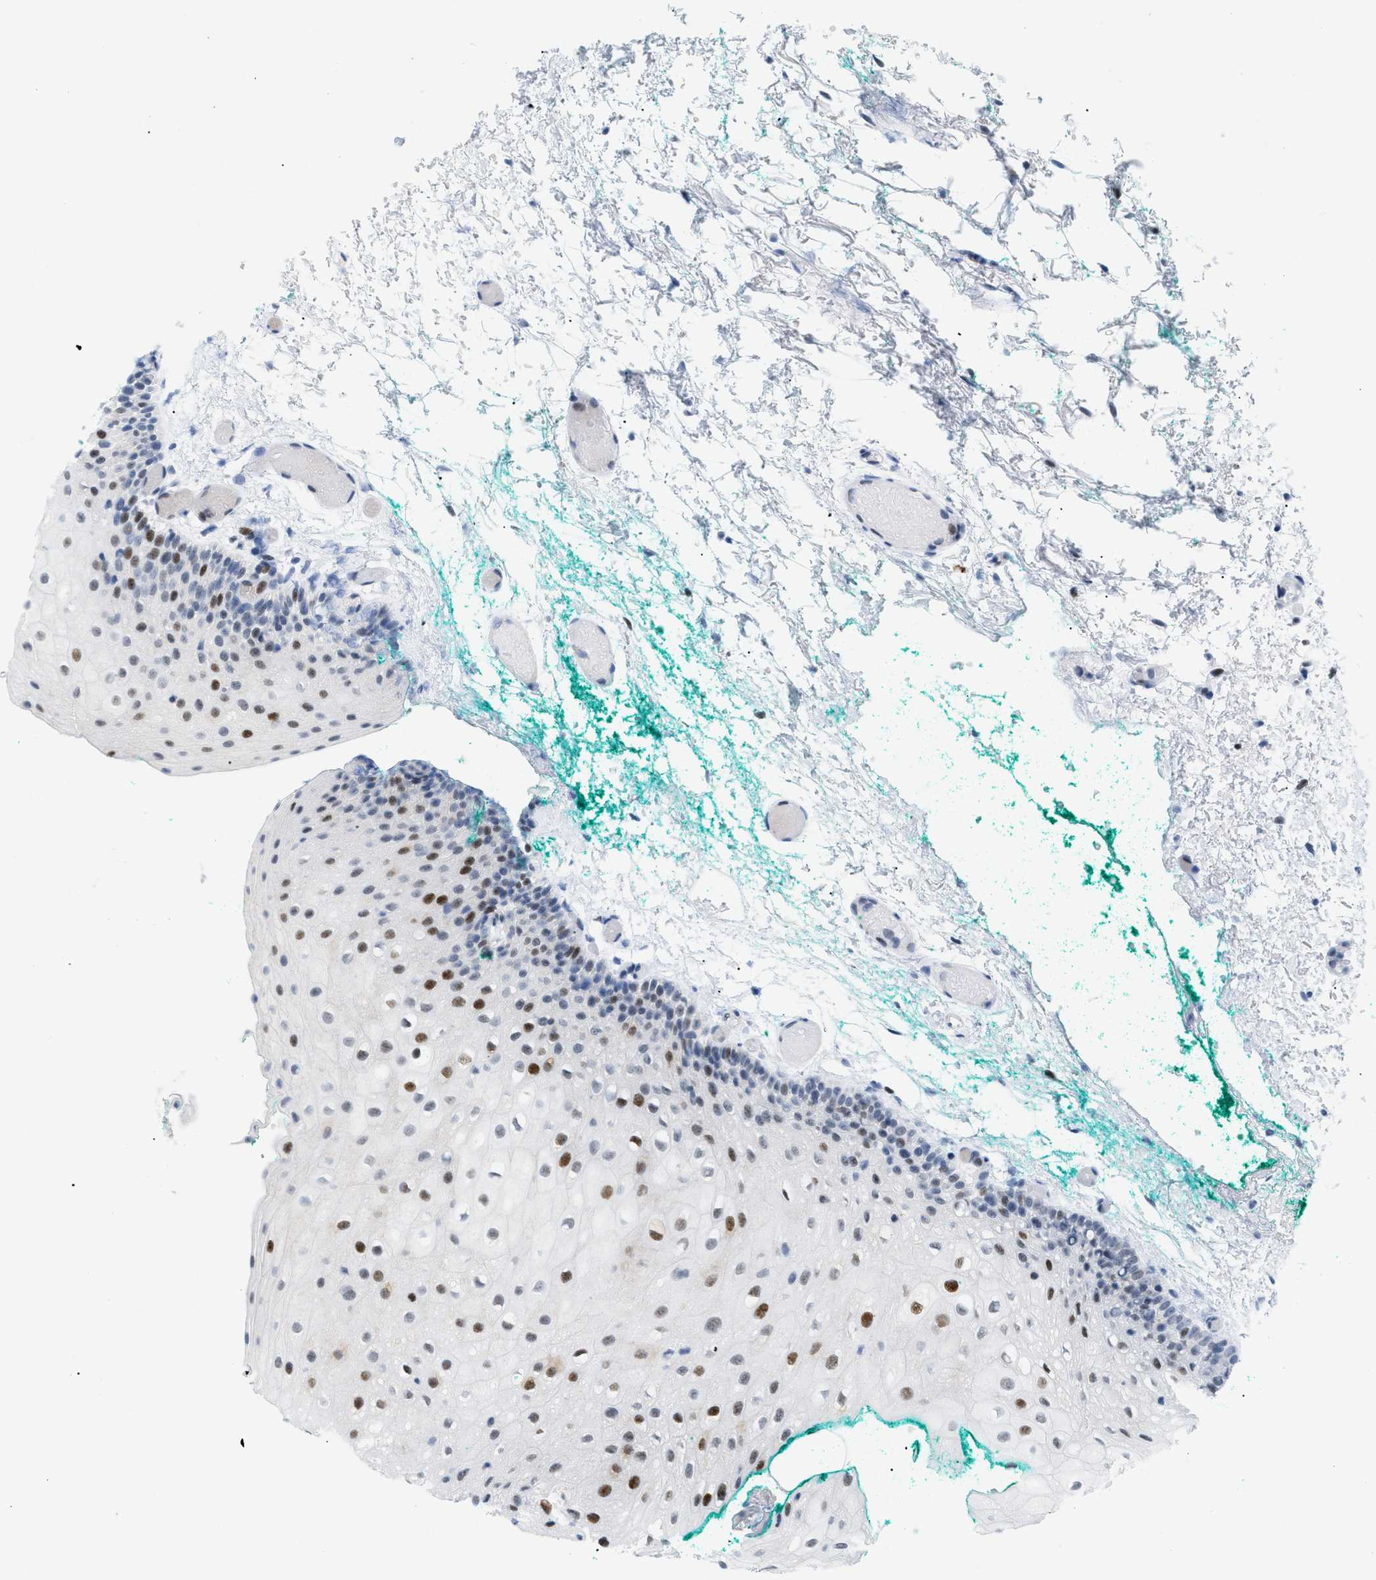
{"staining": {"intensity": "strong", "quantity": "<25%", "location": "nuclear"}, "tissue": "oral mucosa", "cell_type": "Squamous epithelial cells", "image_type": "normal", "snomed": [{"axis": "morphology", "description": "Normal tissue, NOS"}, {"axis": "morphology", "description": "Squamous cell carcinoma, NOS"}, {"axis": "topography", "description": "Oral tissue"}, {"axis": "topography", "description": "Salivary gland"}, {"axis": "topography", "description": "Head-Neck"}], "caption": "This photomicrograph demonstrates immunohistochemistry staining of unremarkable human oral mucosa, with medium strong nuclear staining in about <25% of squamous epithelial cells.", "gene": "MED1", "patient": {"sex": "female", "age": 62}}